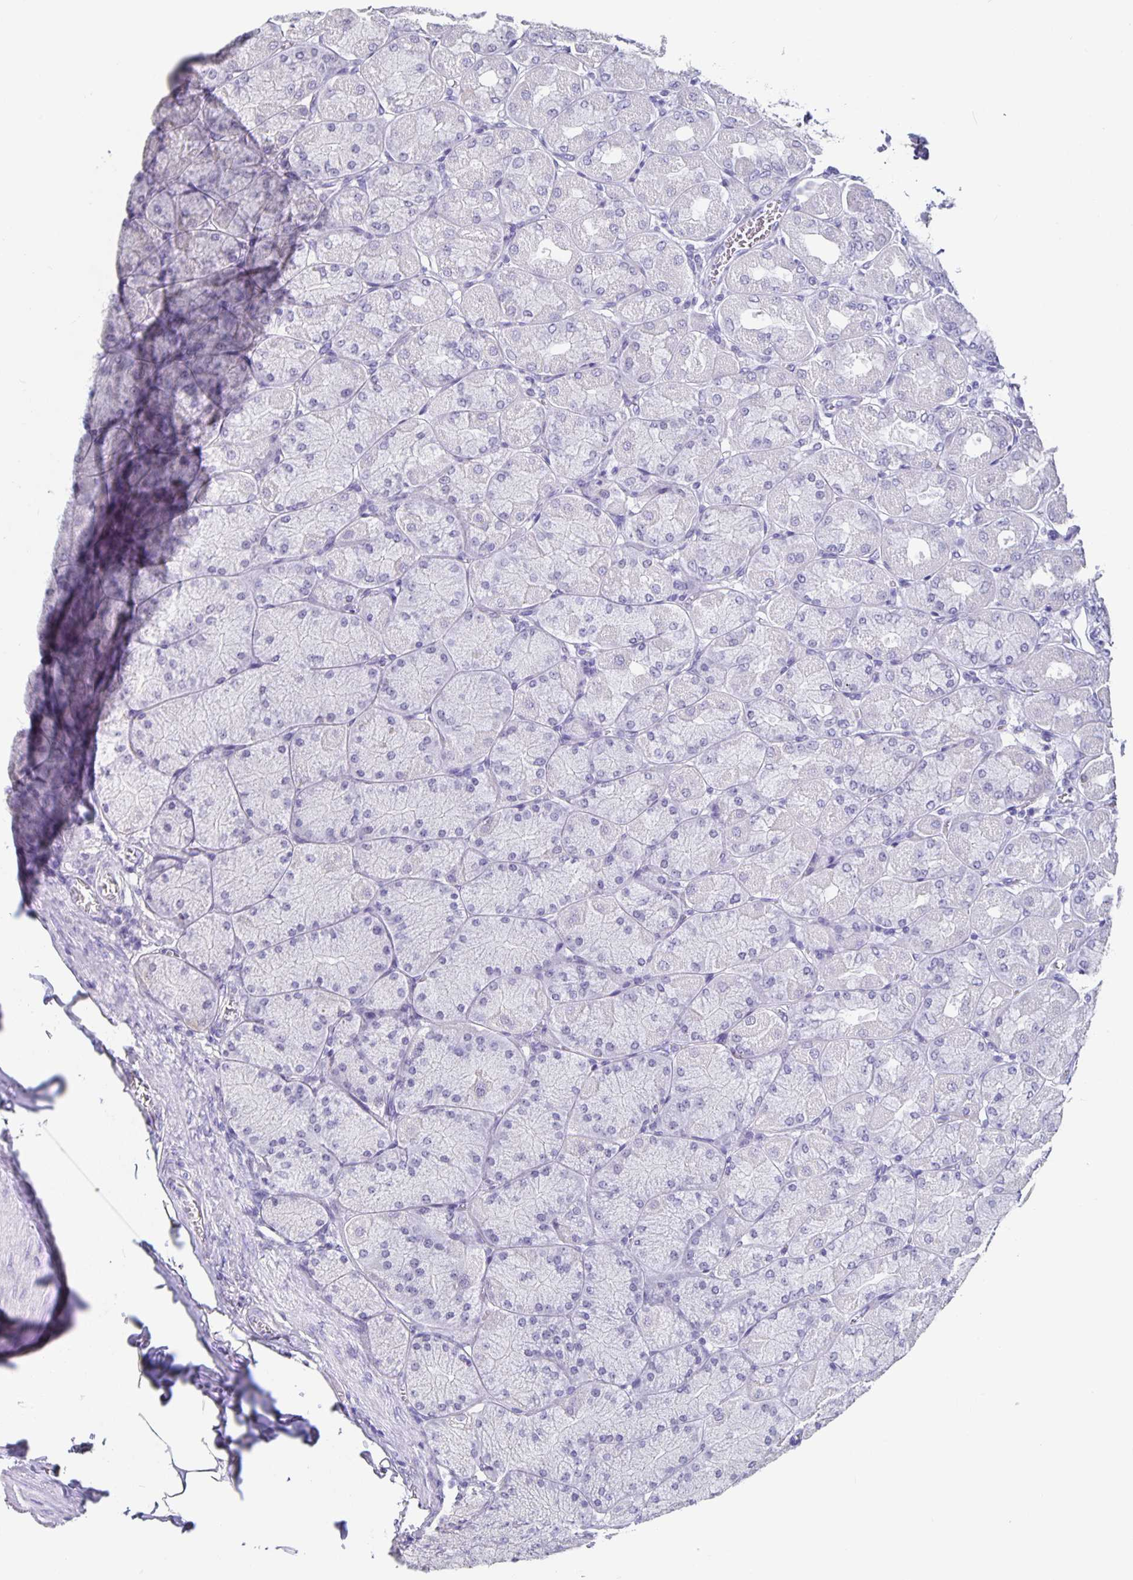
{"staining": {"intensity": "negative", "quantity": "none", "location": "none"}, "tissue": "stomach", "cell_type": "Glandular cells", "image_type": "normal", "snomed": [{"axis": "morphology", "description": "Normal tissue, NOS"}, {"axis": "topography", "description": "Stomach, upper"}], "caption": "This is a histopathology image of IHC staining of unremarkable stomach, which shows no staining in glandular cells.", "gene": "OLIG2", "patient": {"sex": "female", "age": 56}}